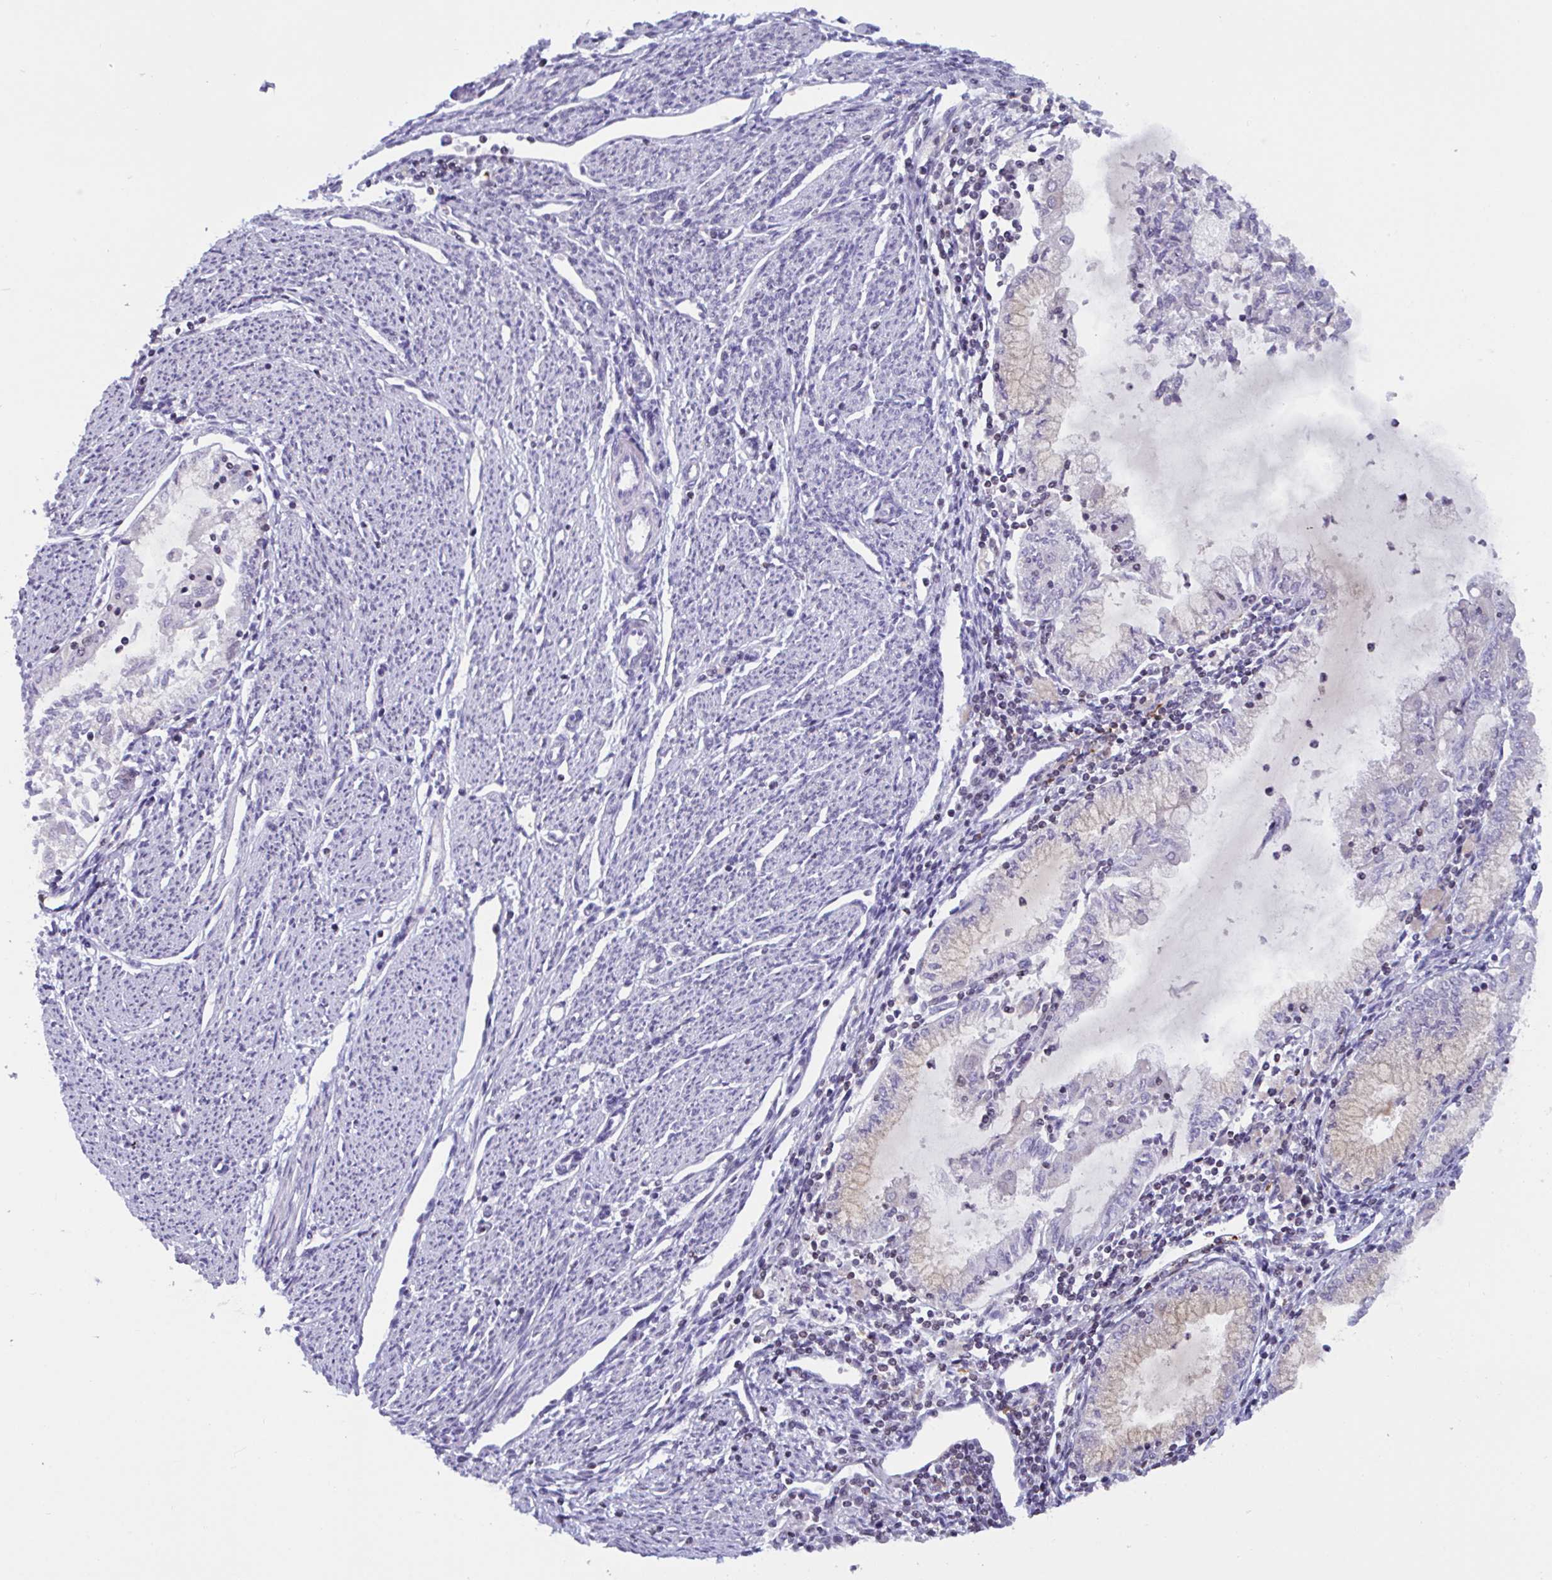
{"staining": {"intensity": "negative", "quantity": "none", "location": "none"}, "tissue": "endometrial cancer", "cell_type": "Tumor cells", "image_type": "cancer", "snomed": [{"axis": "morphology", "description": "Adenocarcinoma, NOS"}, {"axis": "topography", "description": "Endometrium"}], "caption": "This is an immunohistochemistry photomicrograph of human endometrial adenocarcinoma. There is no positivity in tumor cells.", "gene": "SNX11", "patient": {"sex": "female", "age": 79}}